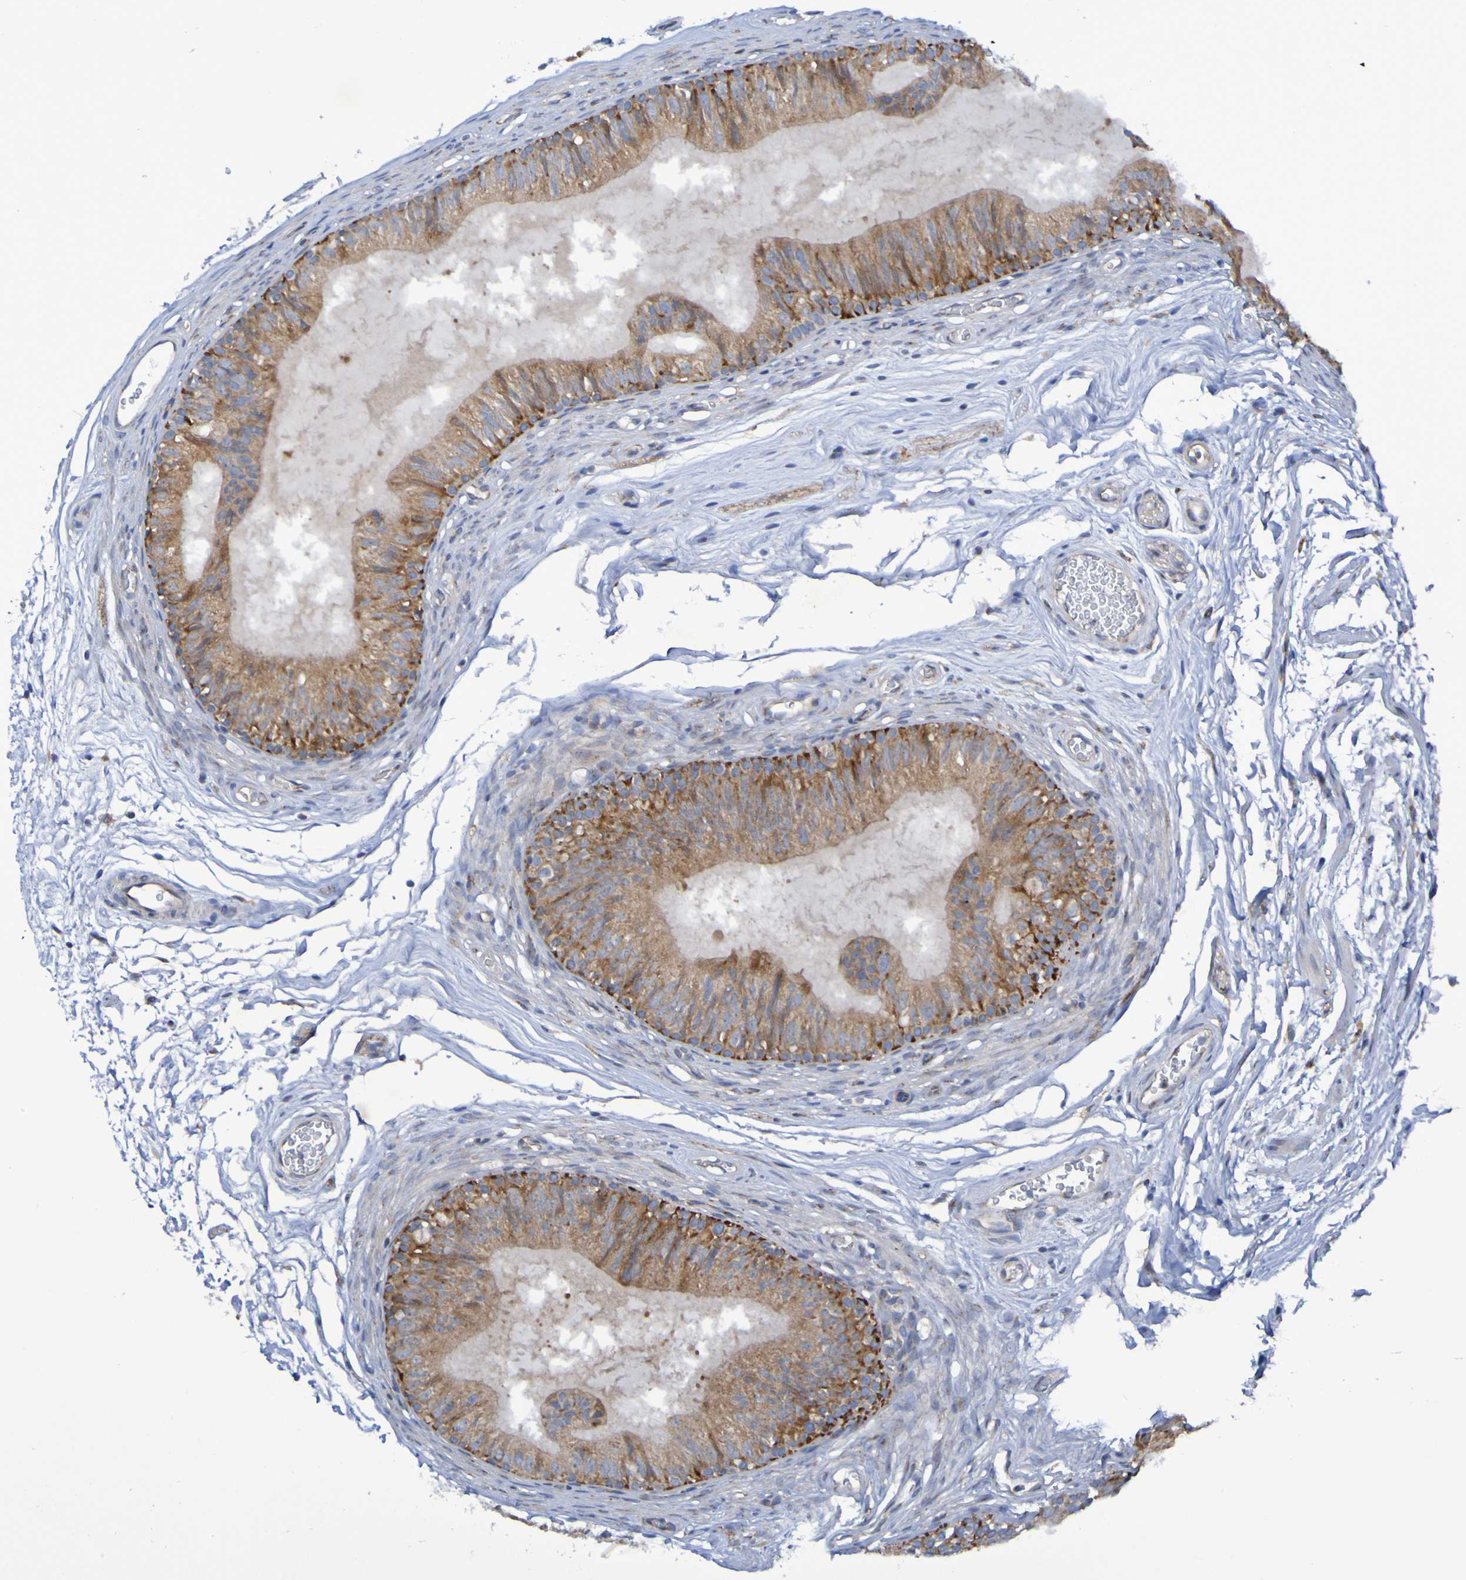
{"staining": {"intensity": "moderate", "quantity": ">75%", "location": "cytoplasmic/membranous"}, "tissue": "epididymis", "cell_type": "Glandular cells", "image_type": "normal", "snomed": [{"axis": "morphology", "description": "Normal tissue, NOS"}, {"axis": "topography", "description": "Epididymis"}], "caption": "Moderate cytoplasmic/membranous positivity is identified in about >75% of glandular cells in benign epididymis.", "gene": "LMBRD2", "patient": {"sex": "male", "age": 36}}